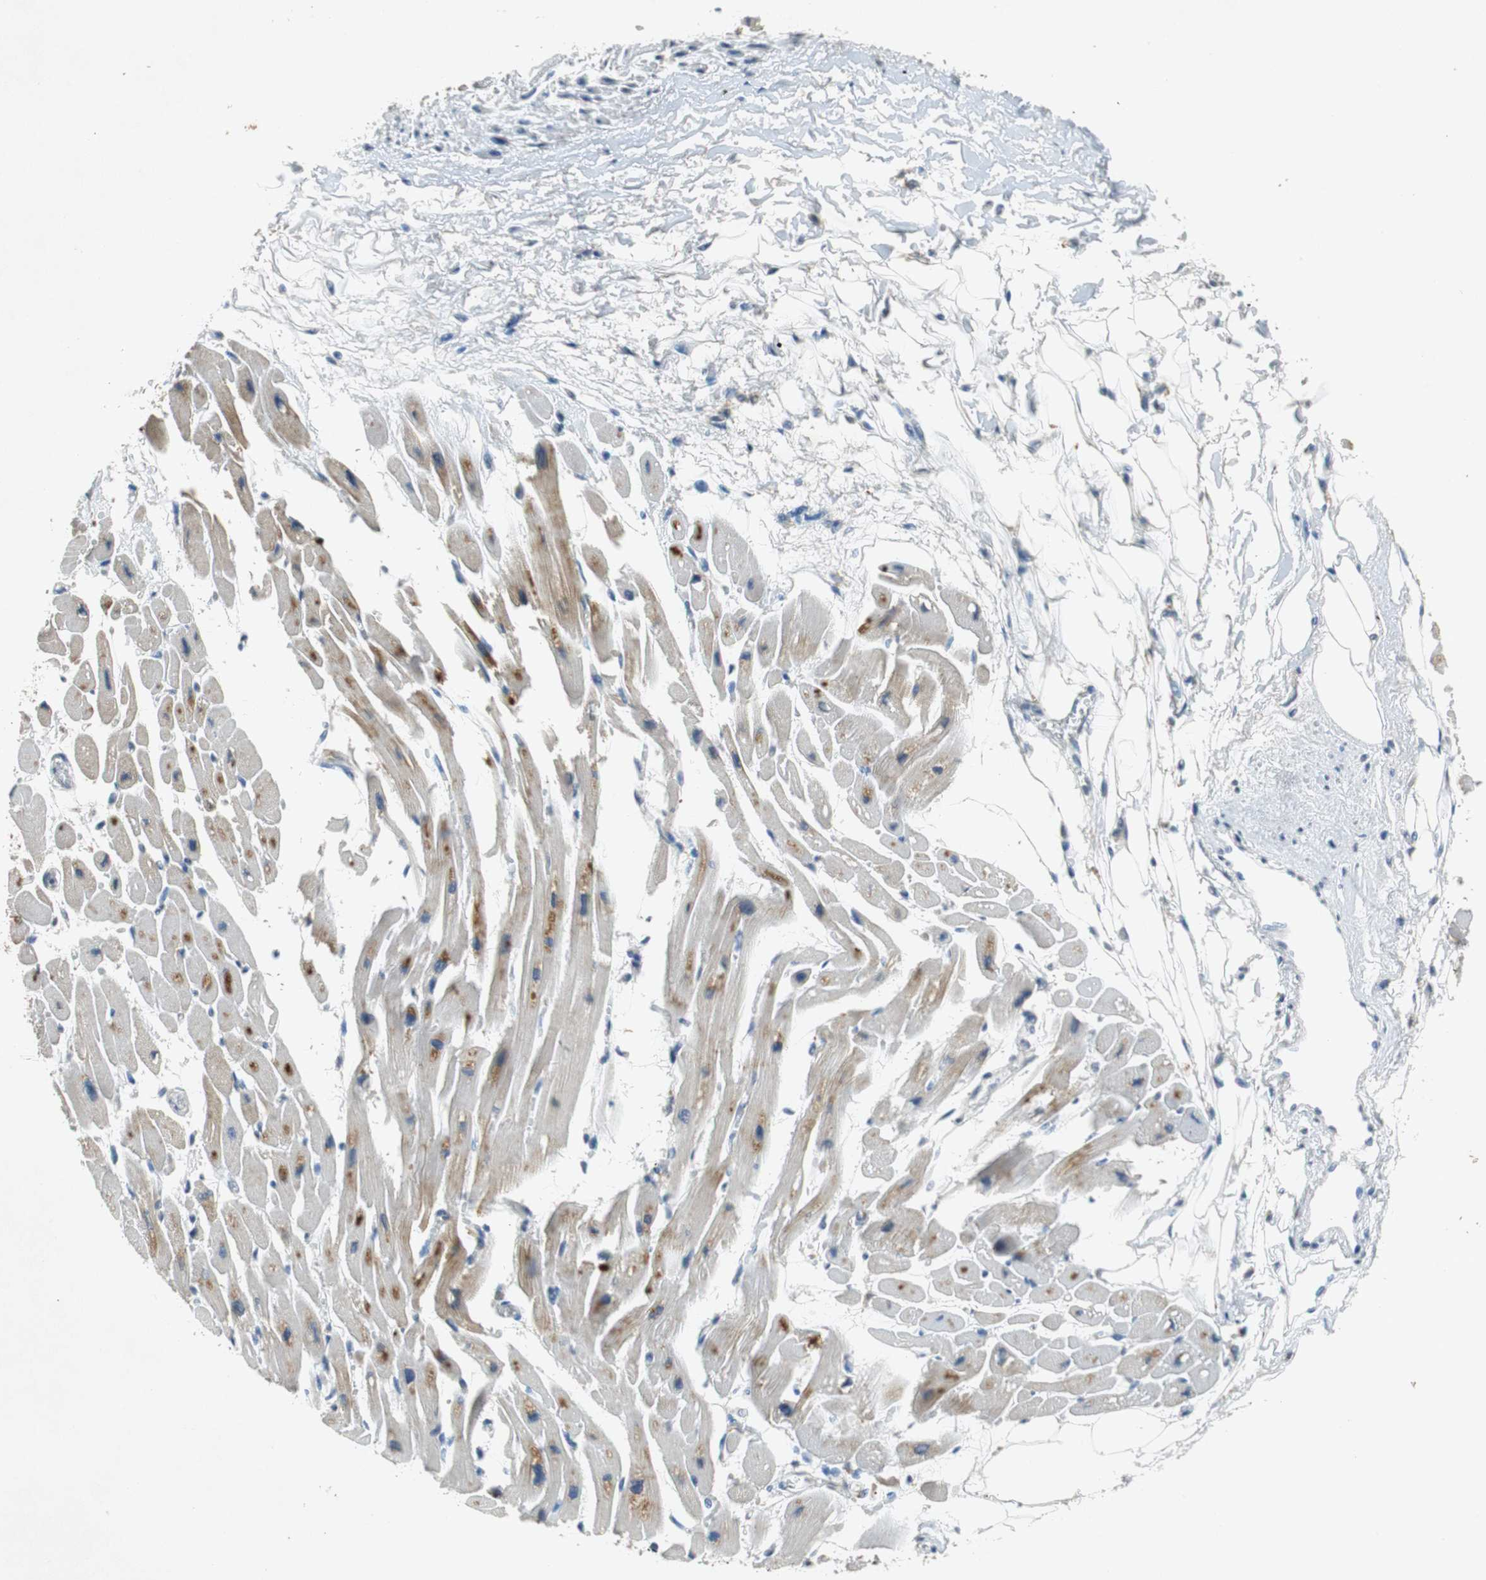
{"staining": {"intensity": "moderate", "quantity": "<25%", "location": "cytoplasmic/membranous"}, "tissue": "heart muscle", "cell_type": "Cardiomyocytes", "image_type": "normal", "snomed": [{"axis": "morphology", "description": "Normal tissue, NOS"}, {"axis": "topography", "description": "Heart"}], "caption": "High-magnification brightfield microscopy of normal heart muscle stained with DAB (brown) and counterstained with hematoxylin (blue). cardiomyocytes exhibit moderate cytoplasmic/membranous positivity is seen in about<25% of cells. (DAB (3,3'-diaminobenzidine) IHC with brightfield microscopy, high magnification).", "gene": "GLCCI1", "patient": {"sex": "female", "age": 54}}